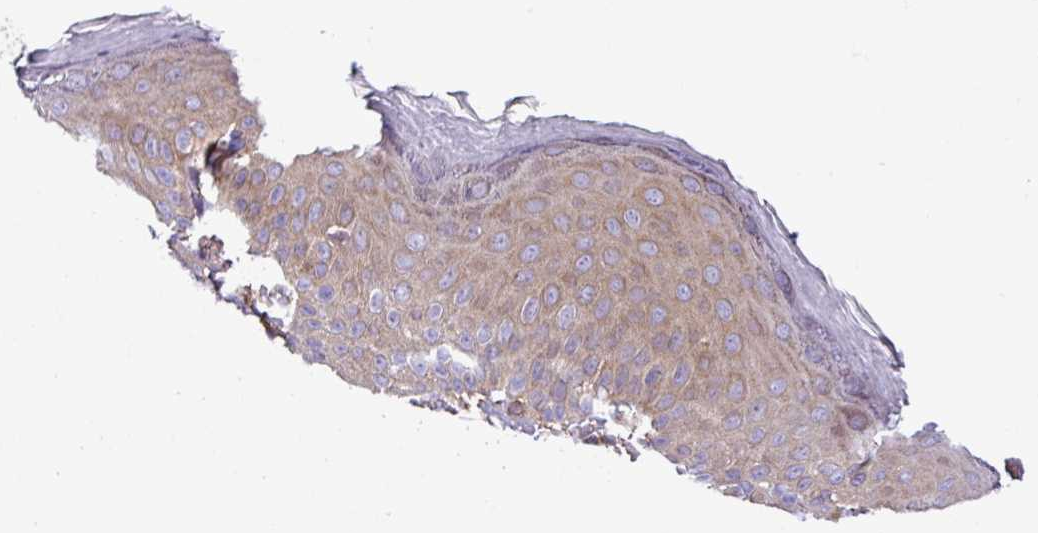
{"staining": {"intensity": "moderate", "quantity": ">75%", "location": "cytoplasmic/membranous"}, "tissue": "skin", "cell_type": "Epidermal cells", "image_type": "normal", "snomed": [{"axis": "morphology", "description": "Normal tissue, NOS"}, {"axis": "topography", "description": "Anal"}], "caption": "Brown immunohistochemical staining in benign human skin demonstrates moderate cytoplasmic/membranous positivity in about >75% of epidermal cells. (IHC, brightfield microscopy, high magnification).", "gene": "CWH43", "patient": {"sex": "female", "age": 40}}